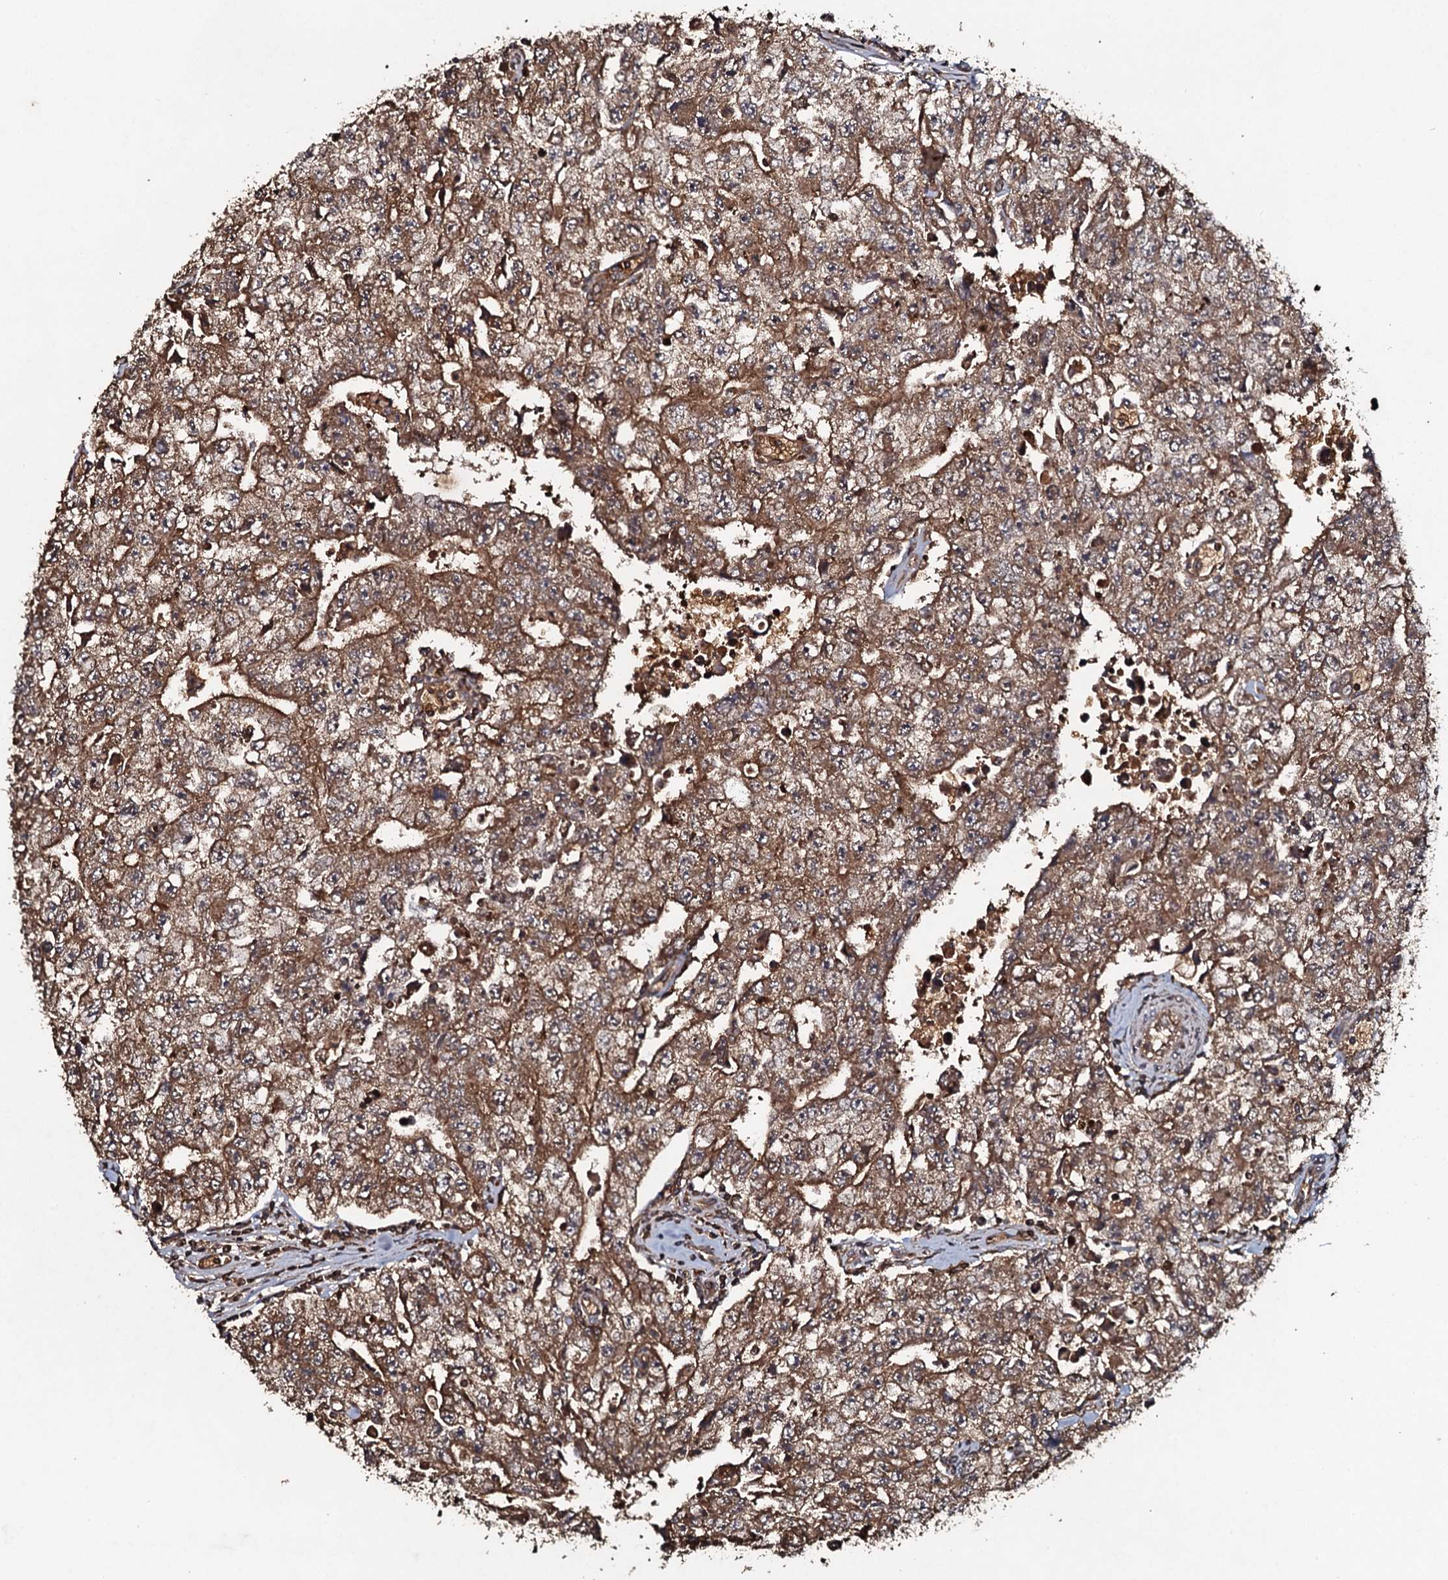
{"staining": {"intensity": "moderate", "quantity": ">75%", "location": "cytoplasmic/membranous"}, "tissue": "testis cancer", "cell_type": "Tumor cells", "image_type": "cancer", "snomed": [{"axis": "morphology", "description": "Carcinoma, Embryonal, NOS"}, {"axis": "topography", "description": "Testis"}], "caption": "A brown stain highlights moderate cytoplasmic/membranous expression of a protein in testis cancer (embryonal carcinoma) tumor cells. (DAB (3,3'-diaminobenzidine) IHC, brown staining for protein, blue staining for nuclei).", "gene": "ADGRG3", "patient": {"sex": "male", "age": 17}}